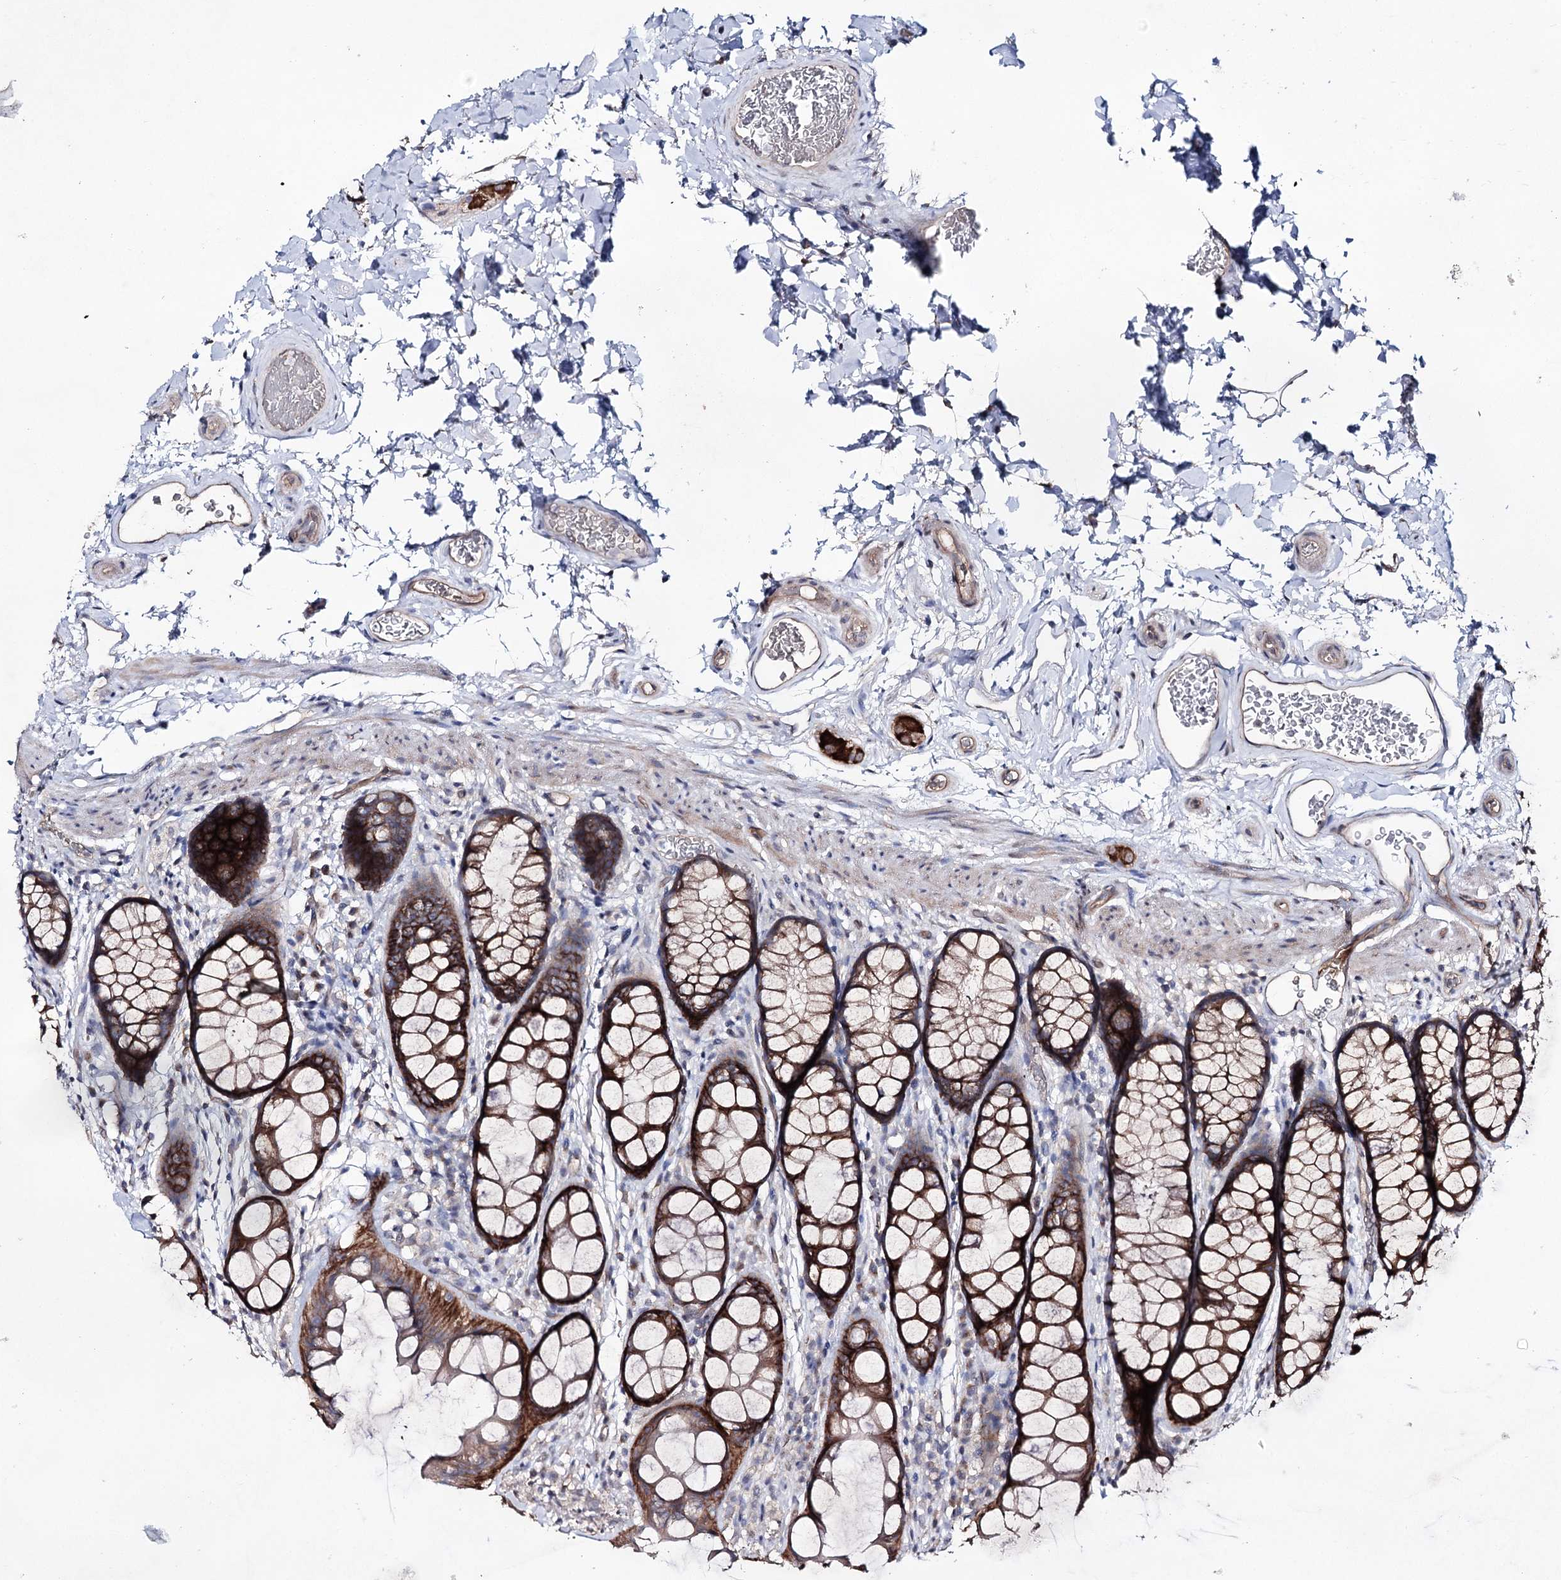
{"staining": {"intensity": "weak", "quantity": ">75%", "location": "cytoplasmic/membranous"}, "tissue": "colon", "cell_type": "Endothelial cells", "image_type": "normal", "snomed": [{"axis": "morphology", "description": "Normal tissue, NOS"}, {"axis": "topography", "description": "Colon"}], "caption": "Endothelial cells show weak cytoplasmic/membranous staining in about >75% of cells in unremarkable colon.", "gene": "SEMA4G", "patient": {"sex": "female", "age": 82}}